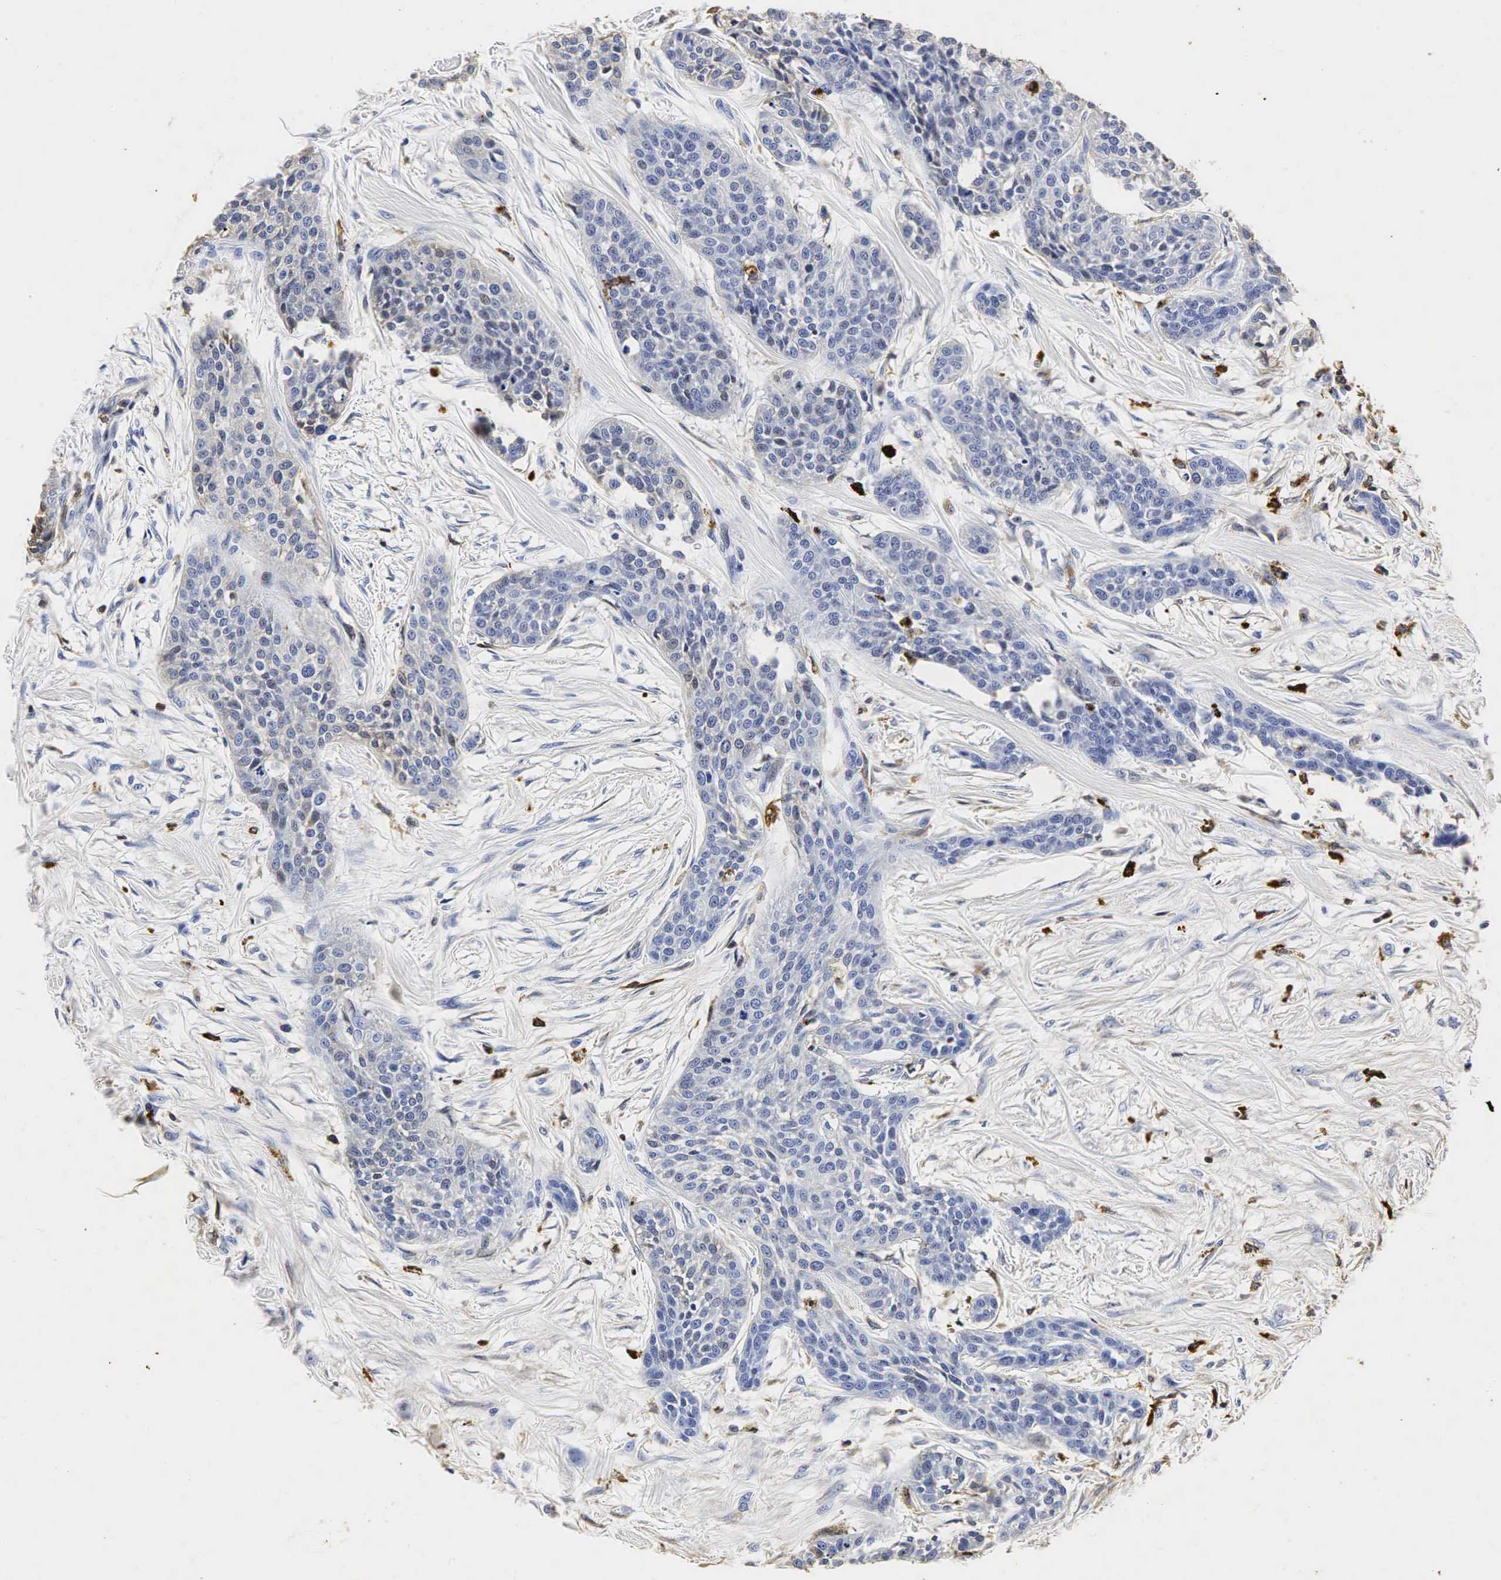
{"staining": {"intensity": "negative", "quantity": "none", "location": "none"}, "tissue": "urothelial cancer", "cell_type": "Tumor cells", "image_type": "cancer", "snomed": [{"axis": "morphology", "description": "Urothelial carcinoma, High grade"}, {"axis": "topography", "description": "Urinary bladder"}], "caption": "Immunohistochemistry (IHC) micrograph of neoplastic tissue: human urothelial carcinoma (high-grade) stained with DAB displays no significant protein positivity in tumor cells.", "gene": "LYZ", "patient": {"sex": "male", "age": 56}}